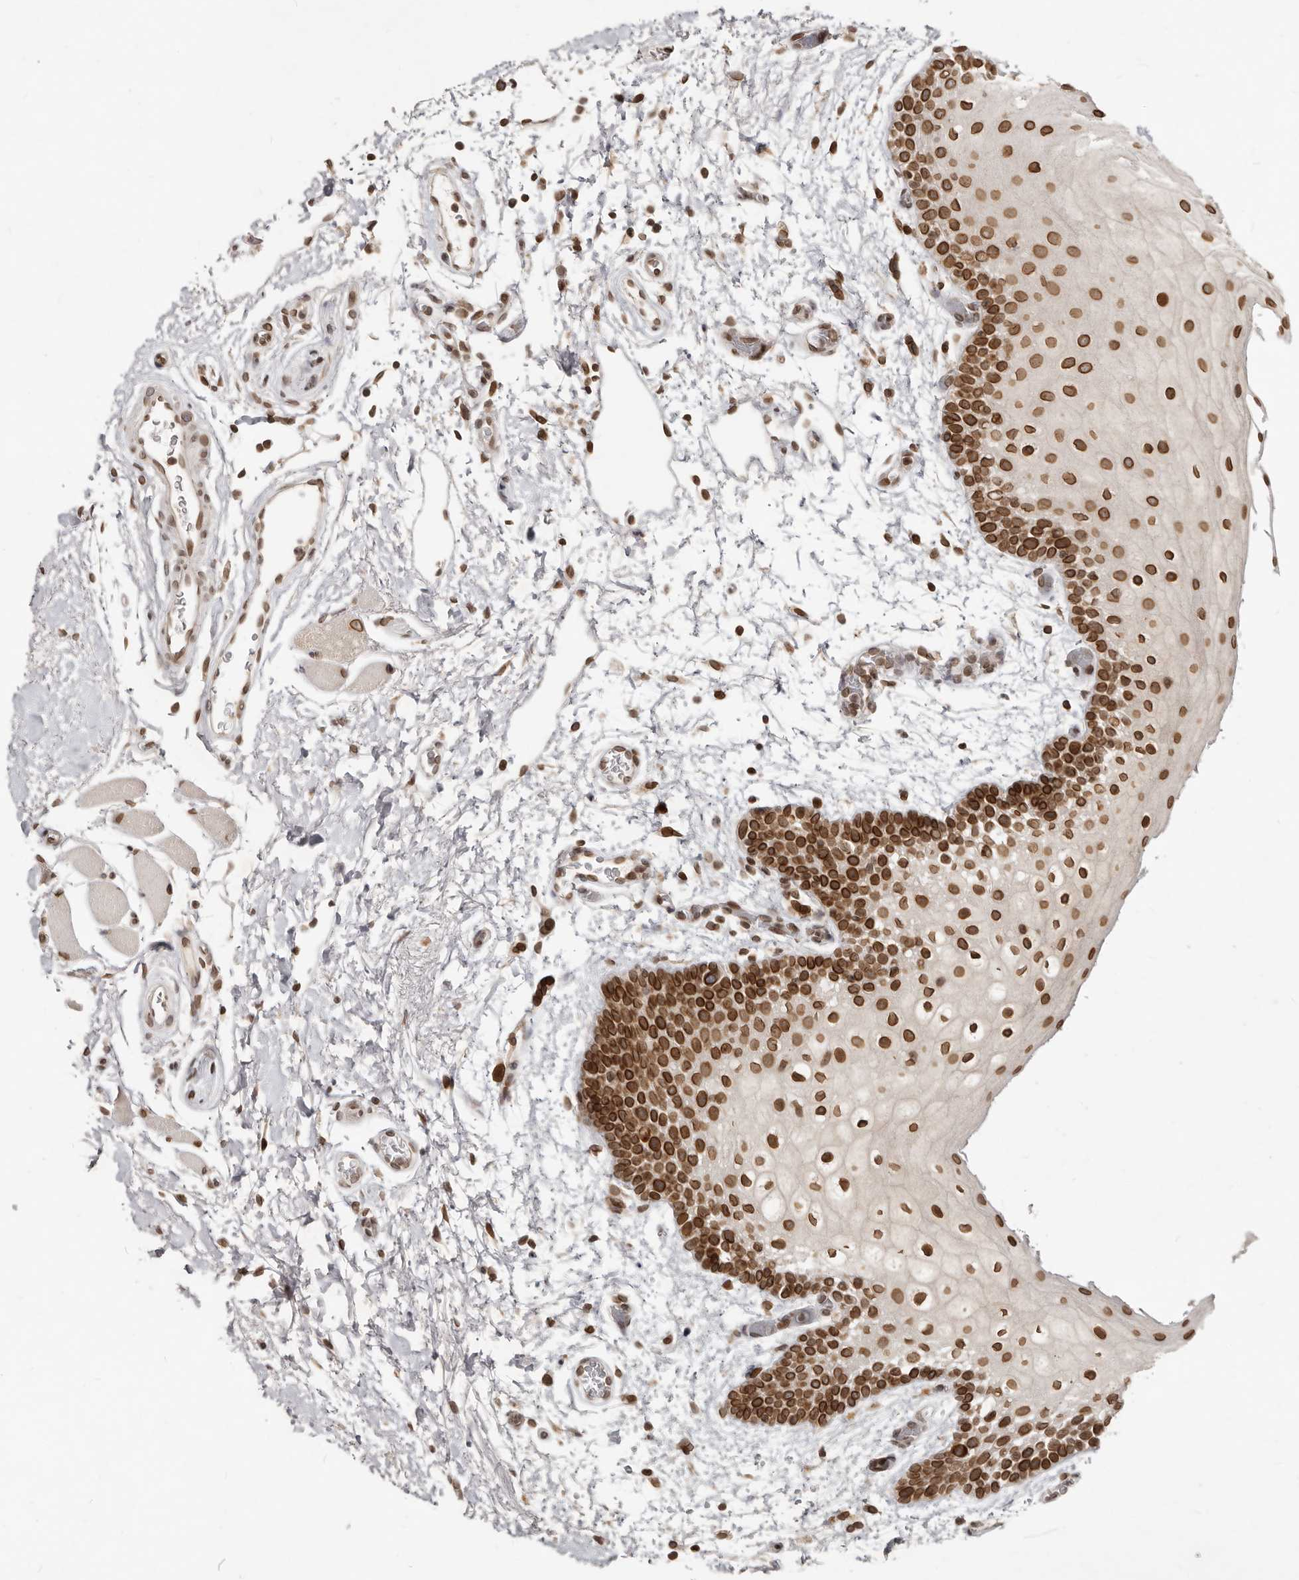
{"staining": {"intensity": "strong", "quantity": ">75%", "location": "cytoplasmic/membranous,nuclear"}, "tissue": "oral mucosa", "cell_type": "Squamous epithelial cells", "image_type": "normal", "snomed": [{"axis": "morphology", "description": "Normal tissue, NOS"}, {"axis": "topography", "description": "Oral tissue"}], "caption": "The photomicrograph displays staining of benign oral mucosa, revealing strong cytoplasmic/membranous,nuclear protein positivity (brown color) within squamous epithelial cells. The staining is performed using DAB brown chromogen to label protein expression. The nuclei are counter-stained blue using hematoxylin.", "gene": "NUP153", "patient": {"sex": "male", "age": 62}}